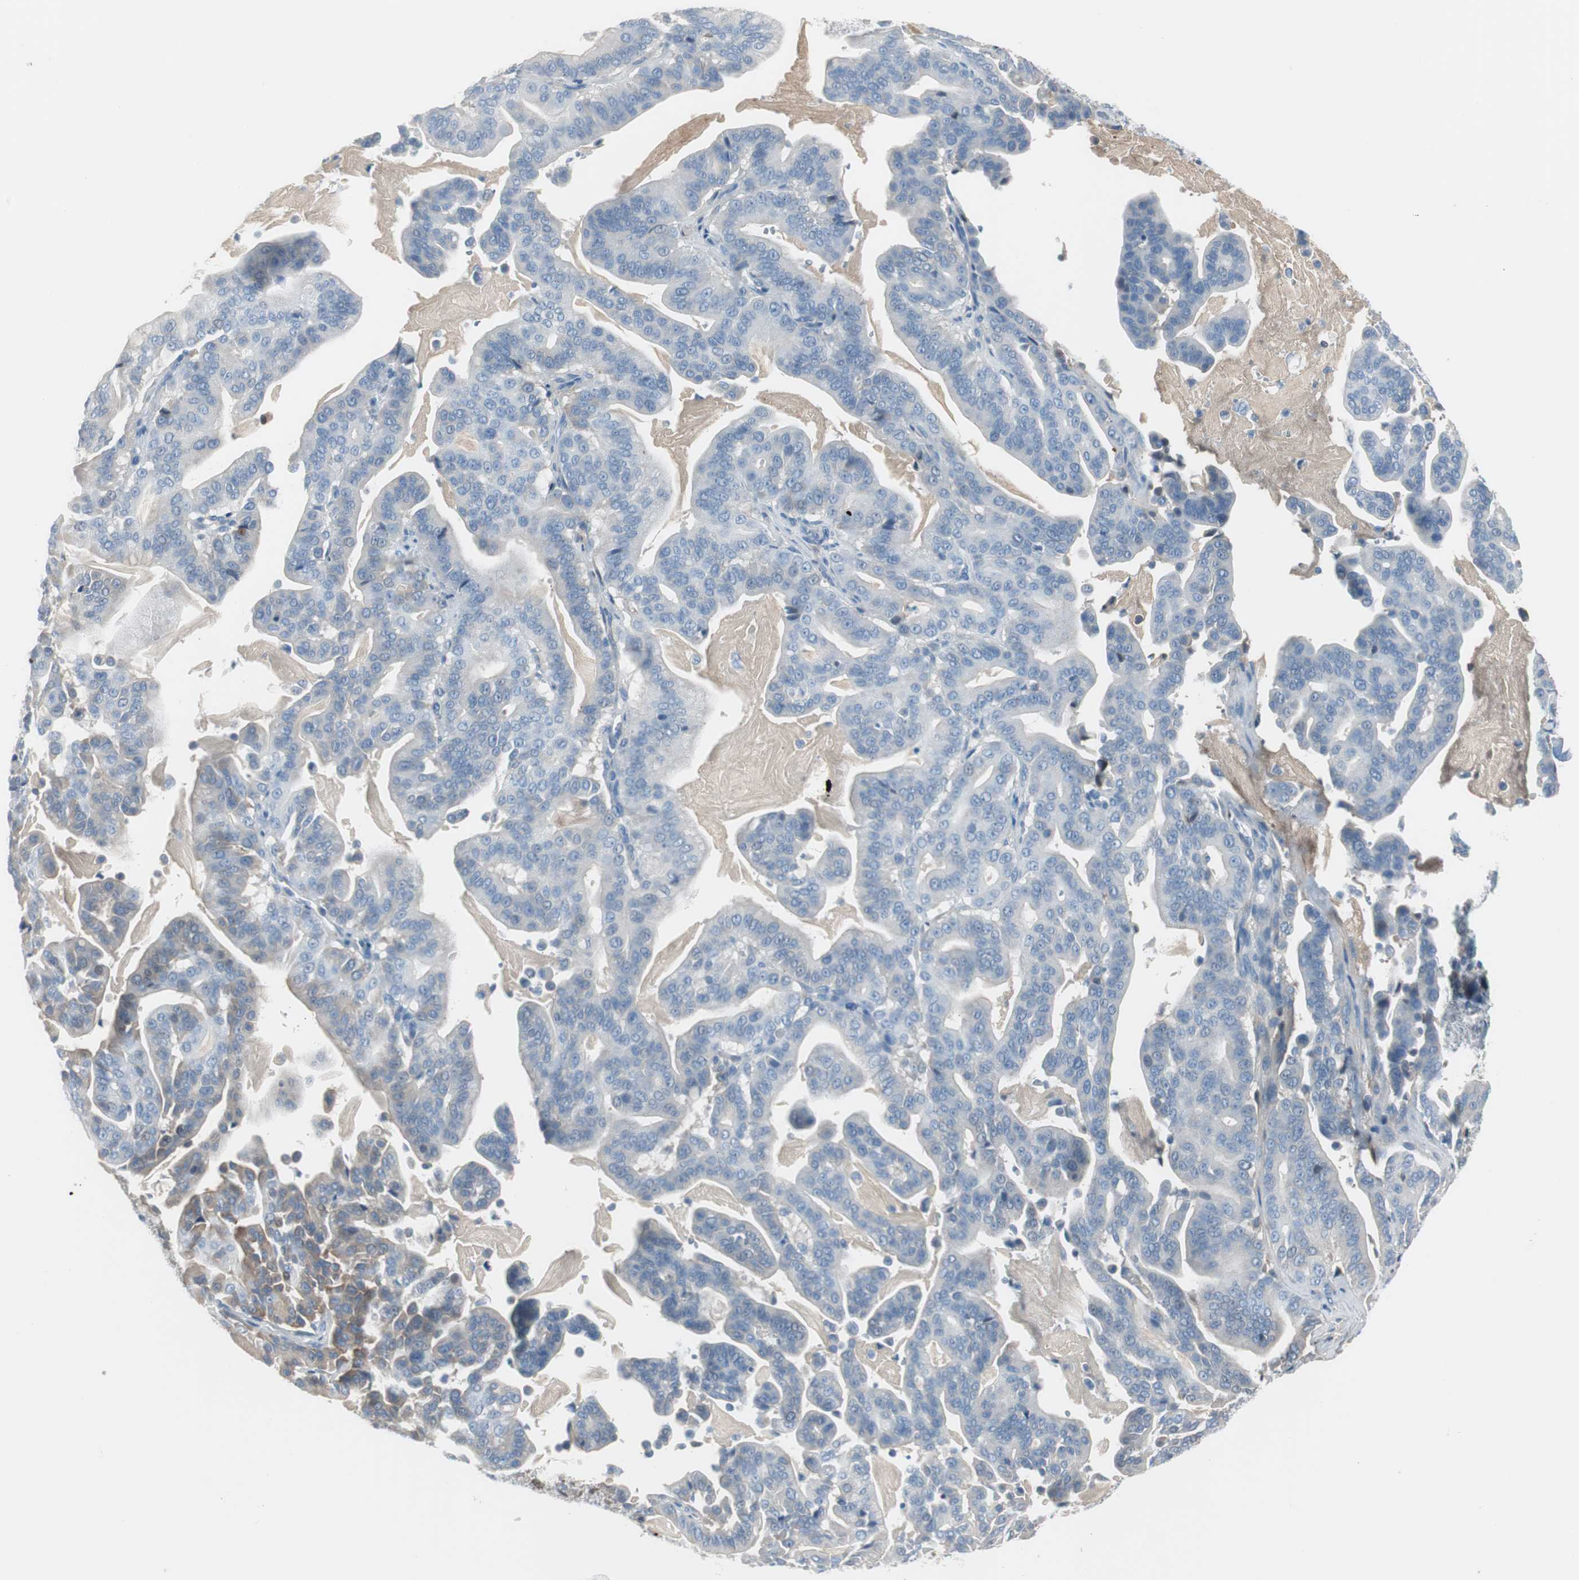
{"staining": {"intensity": "negative", "quantity": "none", "location": "none"}, "tissue": "pancreatic cancer", "cell_type": "Tumor cells", "image_type": "cancer", "snomed": [{"axis": "morphology", "description": "Adenocarcinoma, NOS"}, {"axis": "topography", "description": "Pancreas"}], "caption": "This is a histopathology image of immunohistochemistry staining of pancreatic cancer, which shows no positivity in tumor cells. (Immunohistochemistry (ihc), brightfield microscopy, high magnification).", "gene": "SERPINF1", "patient": {"sex": "male", "age": 63}}